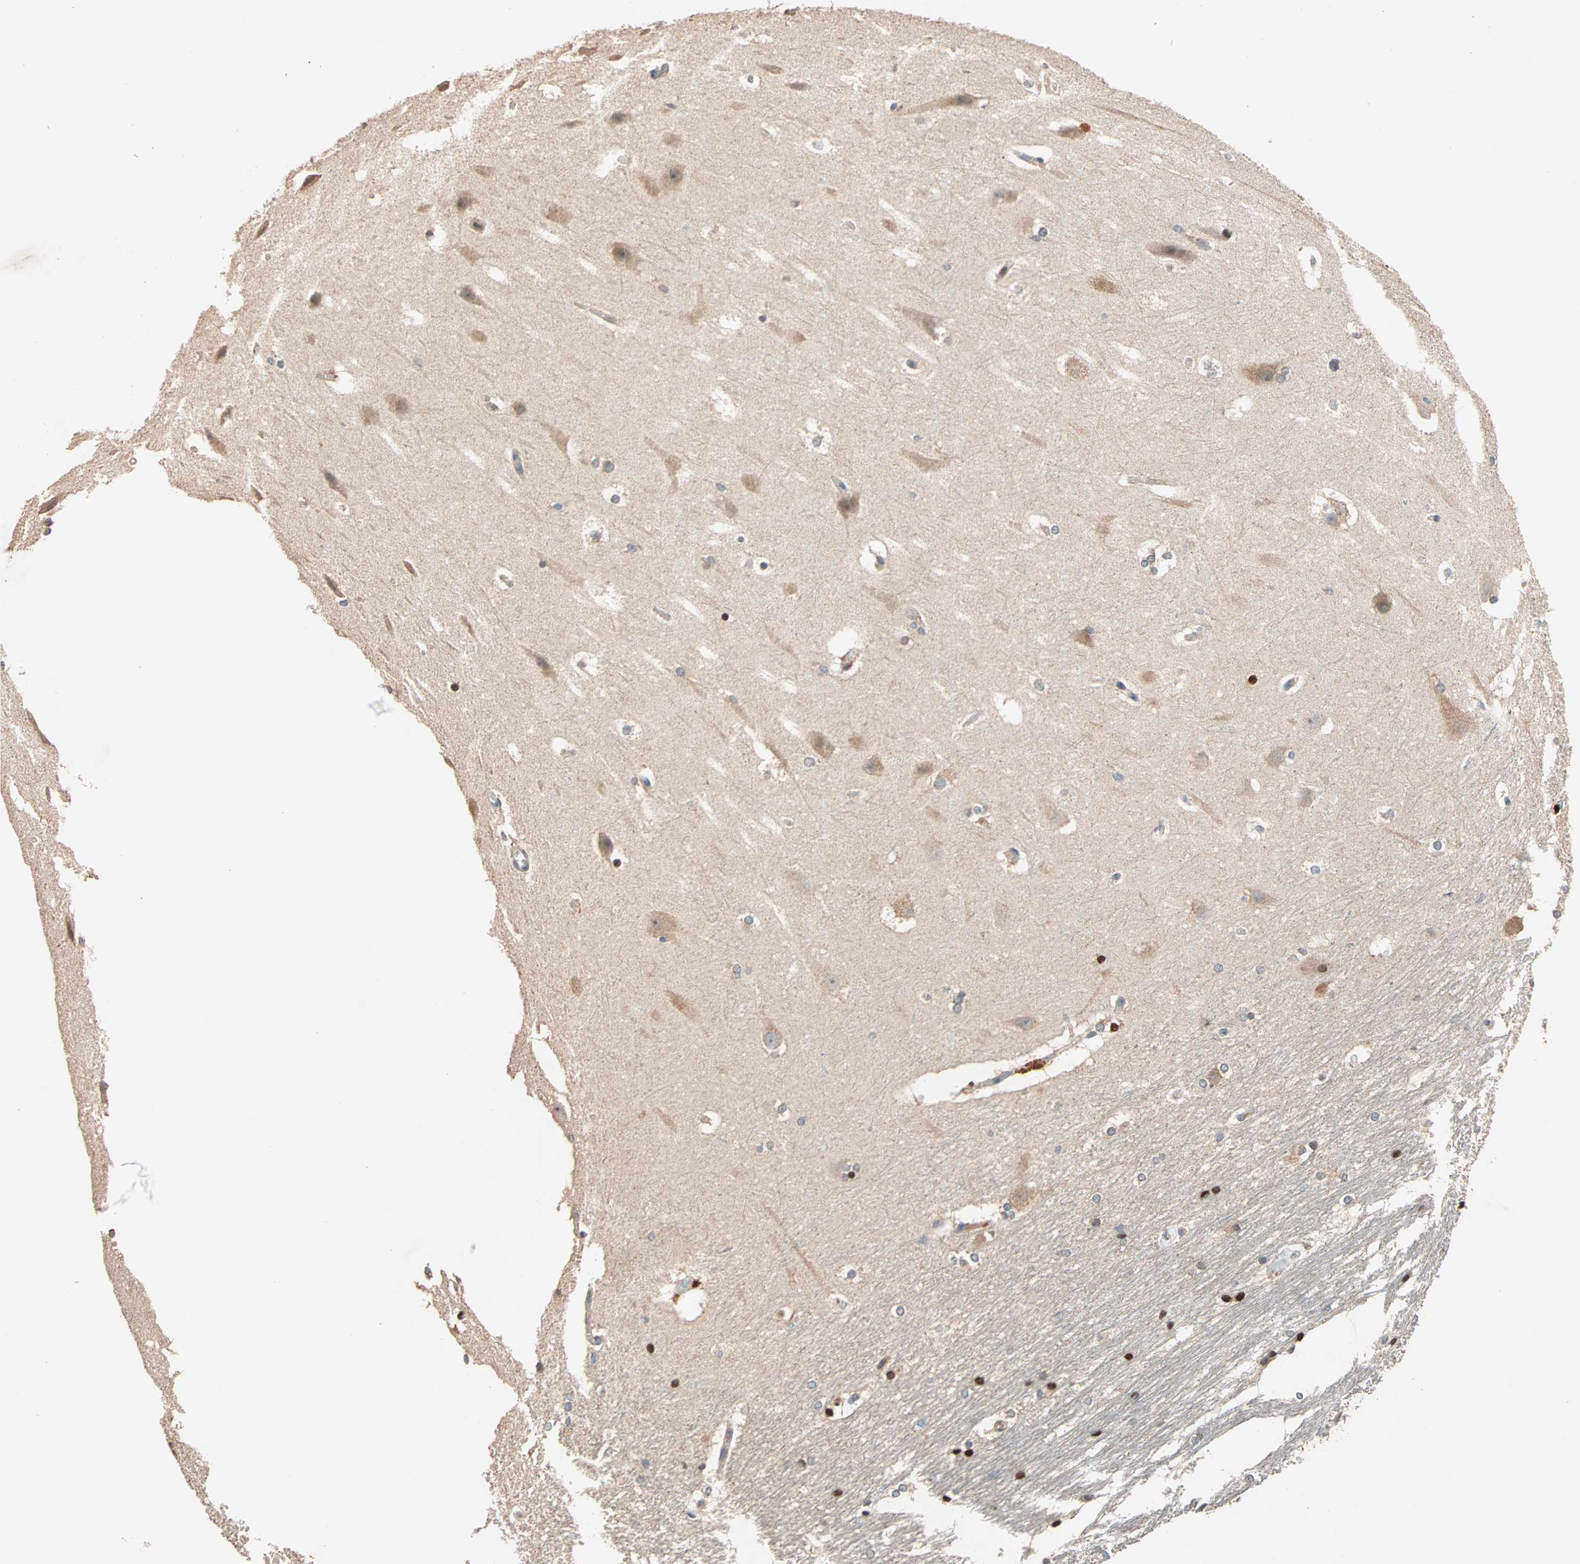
{"staining": {"intensity": "strong", "quantity": "25%-75%", "location": "nuclear"}, "tissue": "hippocampus", "cell_type": "Glial cells", "image_type": "normal", "snomed": [{"axis": "morphology", "description": "Normal tissue, NOS"}, {"axis": "topography", "description": "Hippocampus"}], "caption": "DAB (3,3'-diaminobenzidine) immunohistochemical staining of normal hippocampus exhibits strong nuclear protein expression in about 25%-75% of glial cells.", "gene": "HECW1", "patient": {"sex": "female", "age": 19}}